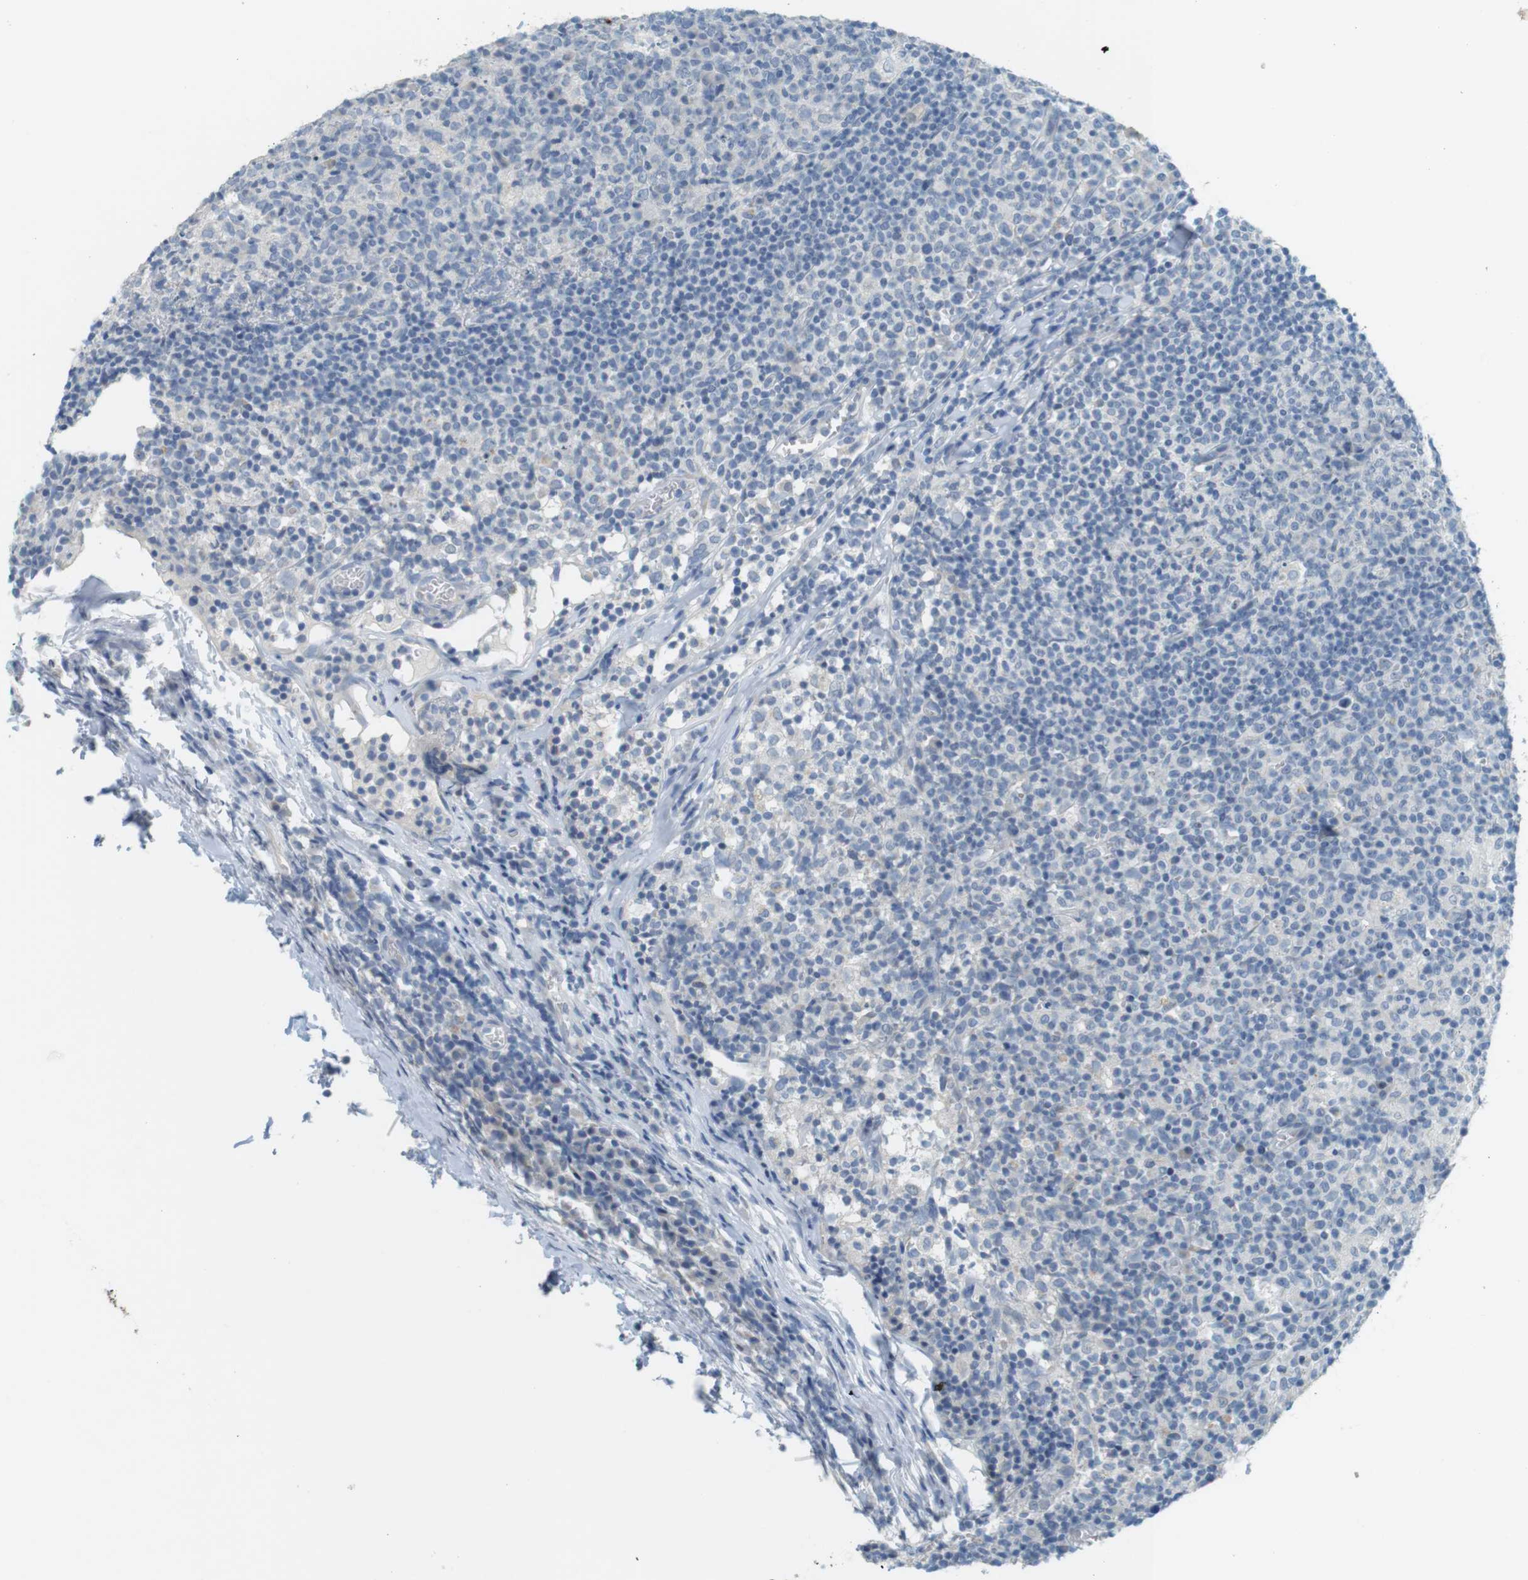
{"staining": {"intensity": "negative", "quantity": "none", "location": "none"}, "tissue": "lymph node", "cell_type": "Germinal center cells", "image_type": "normal", "snomed": [{"axis": "morphology", "description": "Normal tissue, NOS"}, {"axis": "morphology", "description": "Inflammation, NOS"}, {"axis": "topography", "description": "Lymph node"}], "caption": "Image shows no protein positivity in germinal center cells of normal lymph node.", "gene": "MUC5B", "patient": {"sex": "male", "age": 55}}